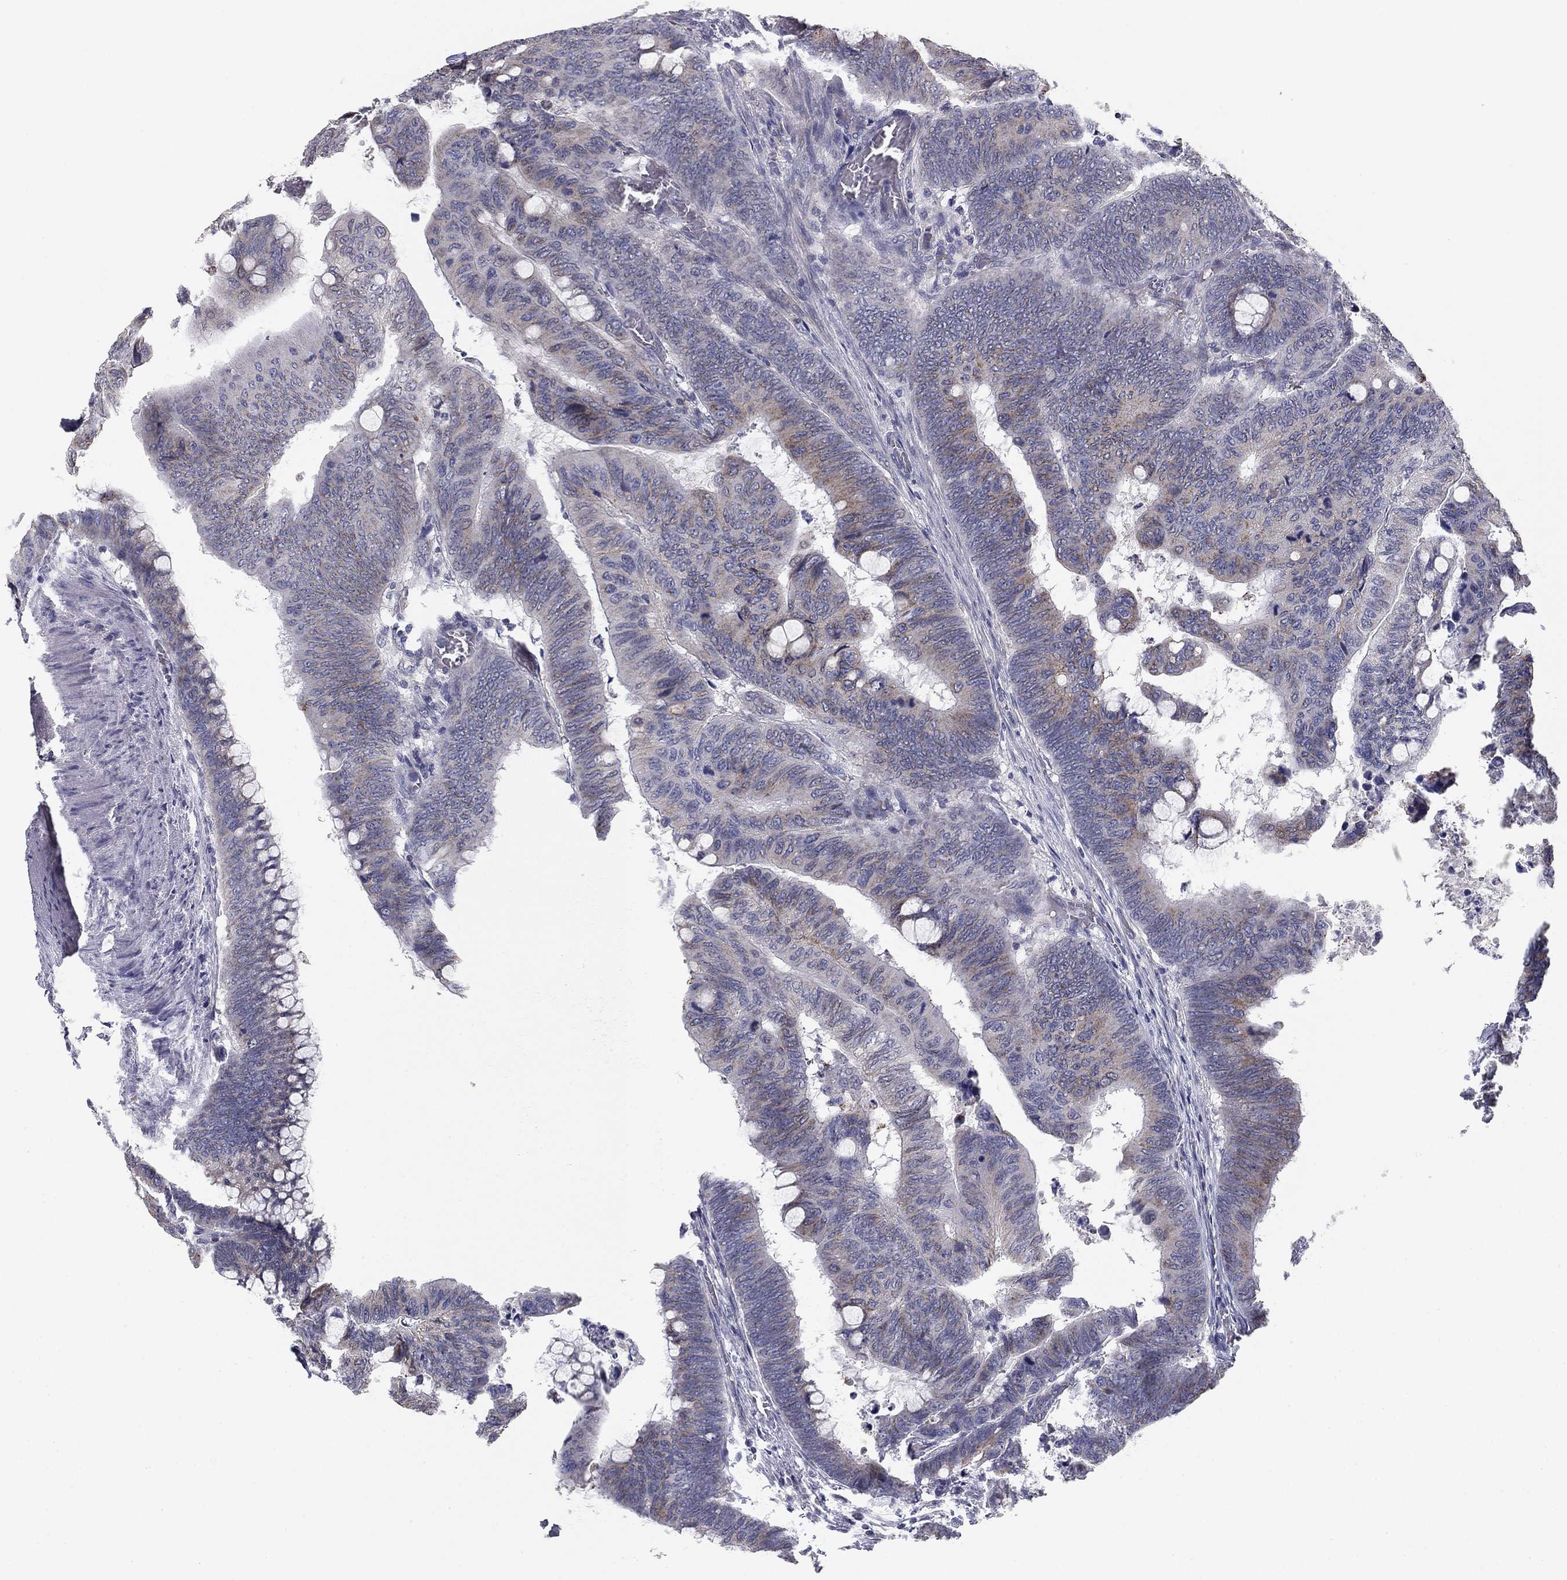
{"staining": {"intensity": "weak", "quantity": "<25%", "location": "cytoplasmic/membranous"}, "tissue": "colorectal cancer", "cell_type": "Tumor cells", "image_type": "cancer", "snomed": [{"axis": "morphology", "description": "Normal tissue, NOS"}, {"axis": "morphology", "description": "Adenocarcinoma, NOS"}, {"axis": "topography", "description": "Rectum"}, {"axis": "topography", "description": "Peripheral nerve tissue"}], "caption": "This is an IHC micrograph of human adenocarcinoma (colorectal). There is no staining in tumor cells.", "gene": "SEPTIN3", "patient": {"sex": "male", "age": 92}}